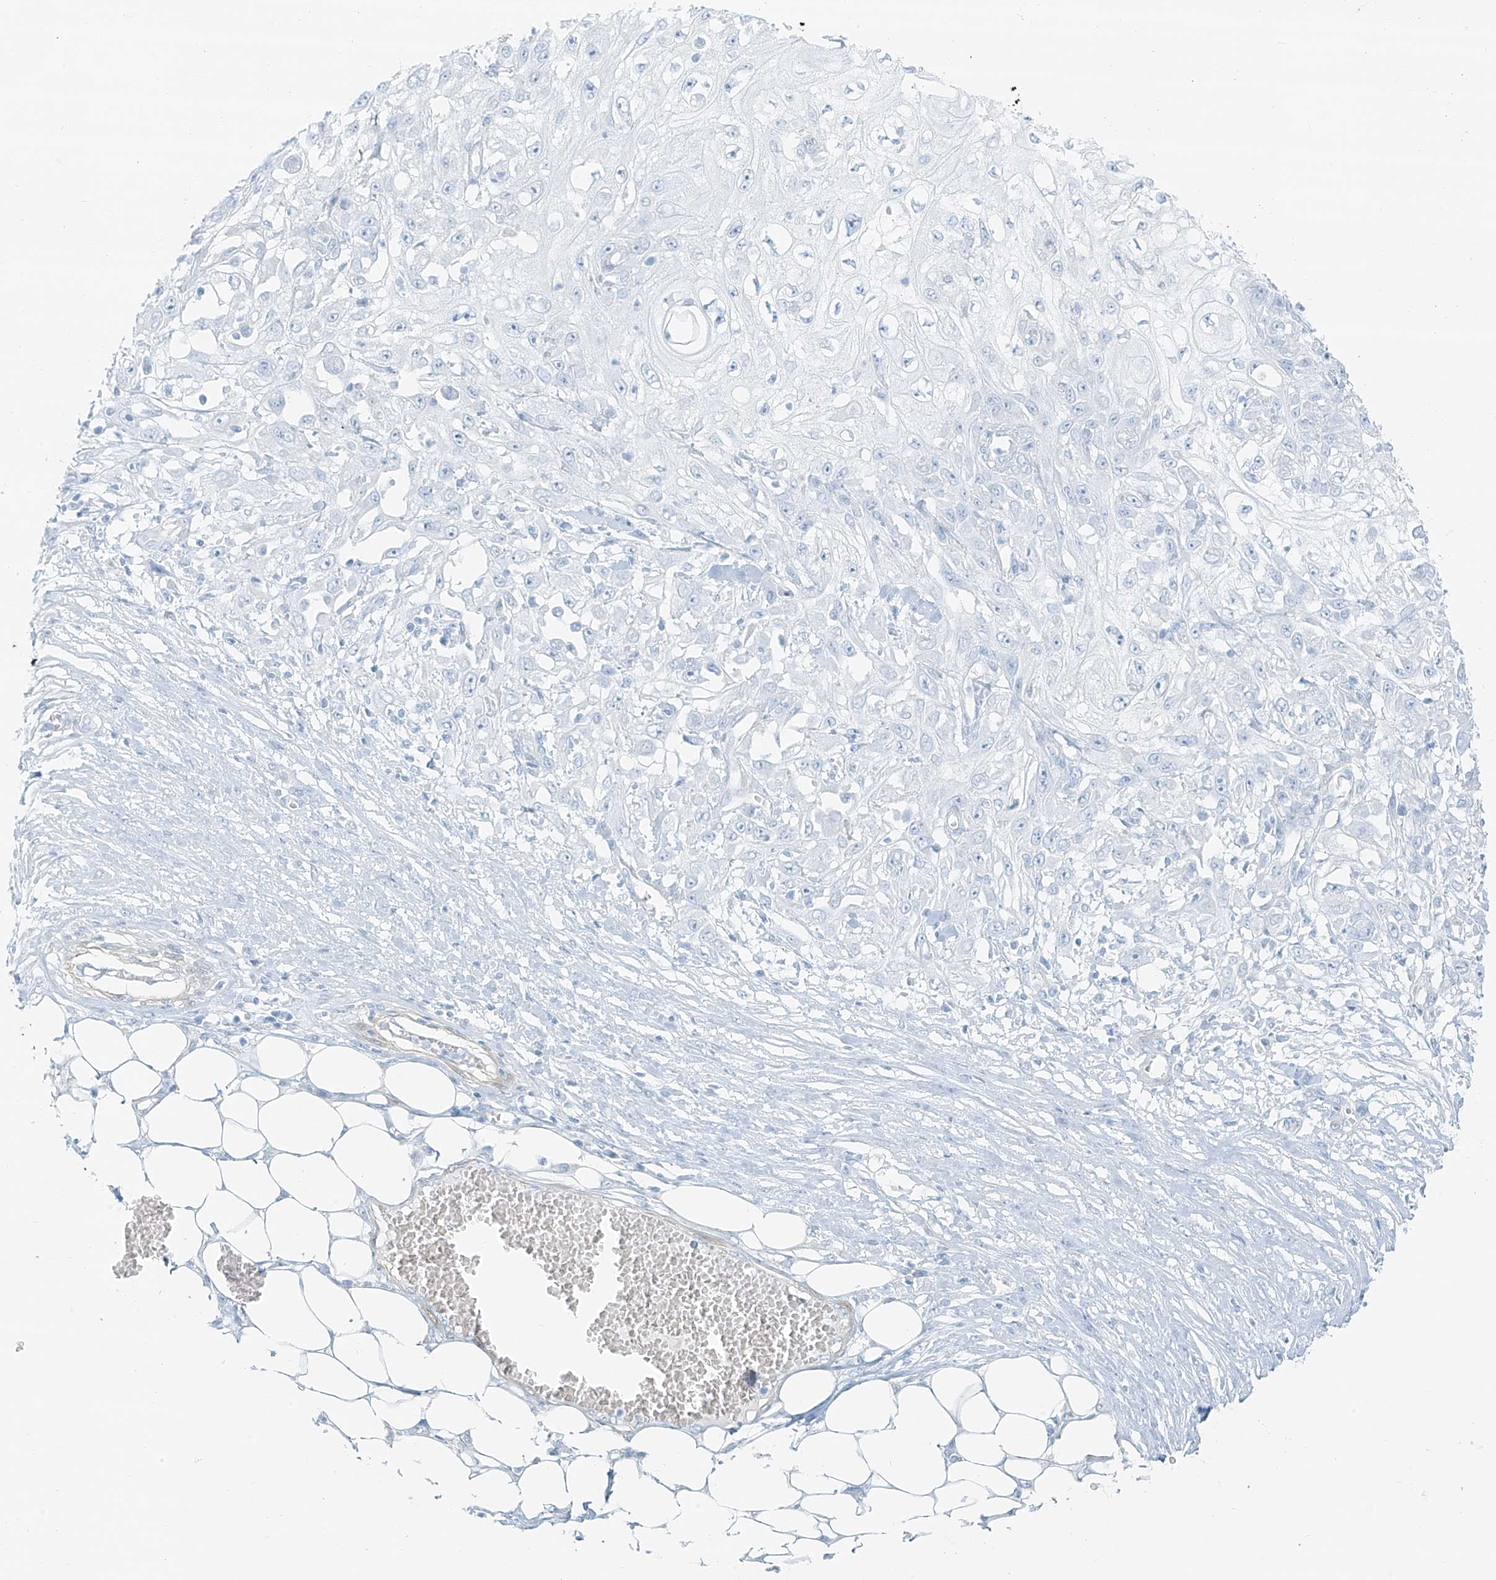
{"staining": {"intensity": "negative", "quantity": "none", "location": "none"}, "tissue": "skin cancer", "cell_type": "Tumor cells", "image_type": "cancer", "snomed": [{"axis": "morphology", "description": "Squamous cell carcinoma, NOS"}, {"axis": "morphology", "description": "Squamous cell carcinoma, metastatic, NOS"}, {"axis": "topography", "description": "Skin"}, {"axis": "topography", "description": "Lymph node"}], "caption": "Immunohistochemistry of skin squamous cell carcinoma shows no staining in tumor cells.", "gene": "SMCP", "patient": {"sex": "male", "age": 75}}